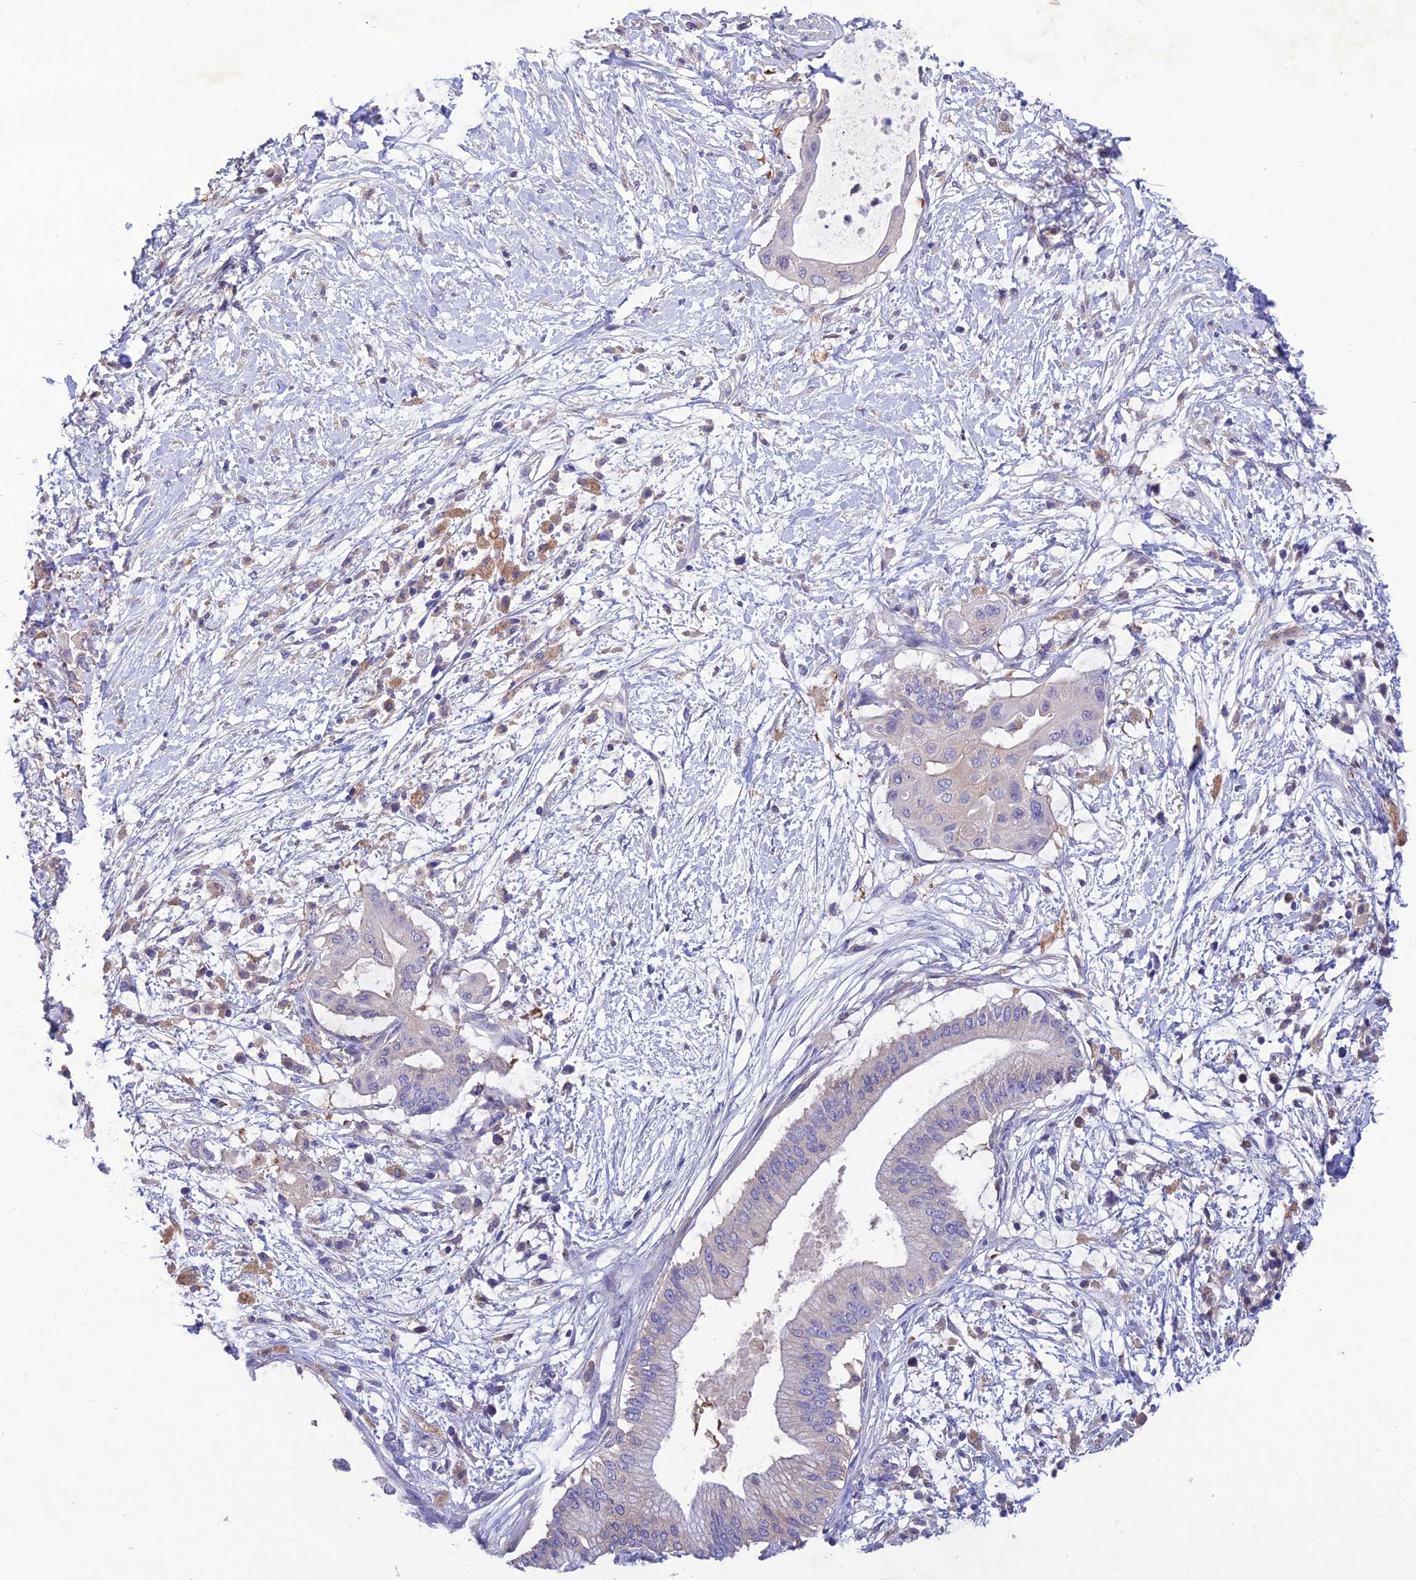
{"staining": {"intensity": "negative", "quantity": "none", "location": "none"}, "tissue": "pancreatic cancer", "cell_type": "Tumor cells", "image_type": "cancer", "snomed": [{"axis": "morphology", "description": "Adenocarcinoma, NOS"}, {"axis": "topography", "description": "Pancreas"}], "caption": "This is a image of immunohistochemistry staining of pancreatic adenocarcinoma, which shows no staining in tumor cells.", "gene": "SNX24", "patient": {"sex": "male", "age": 68}}